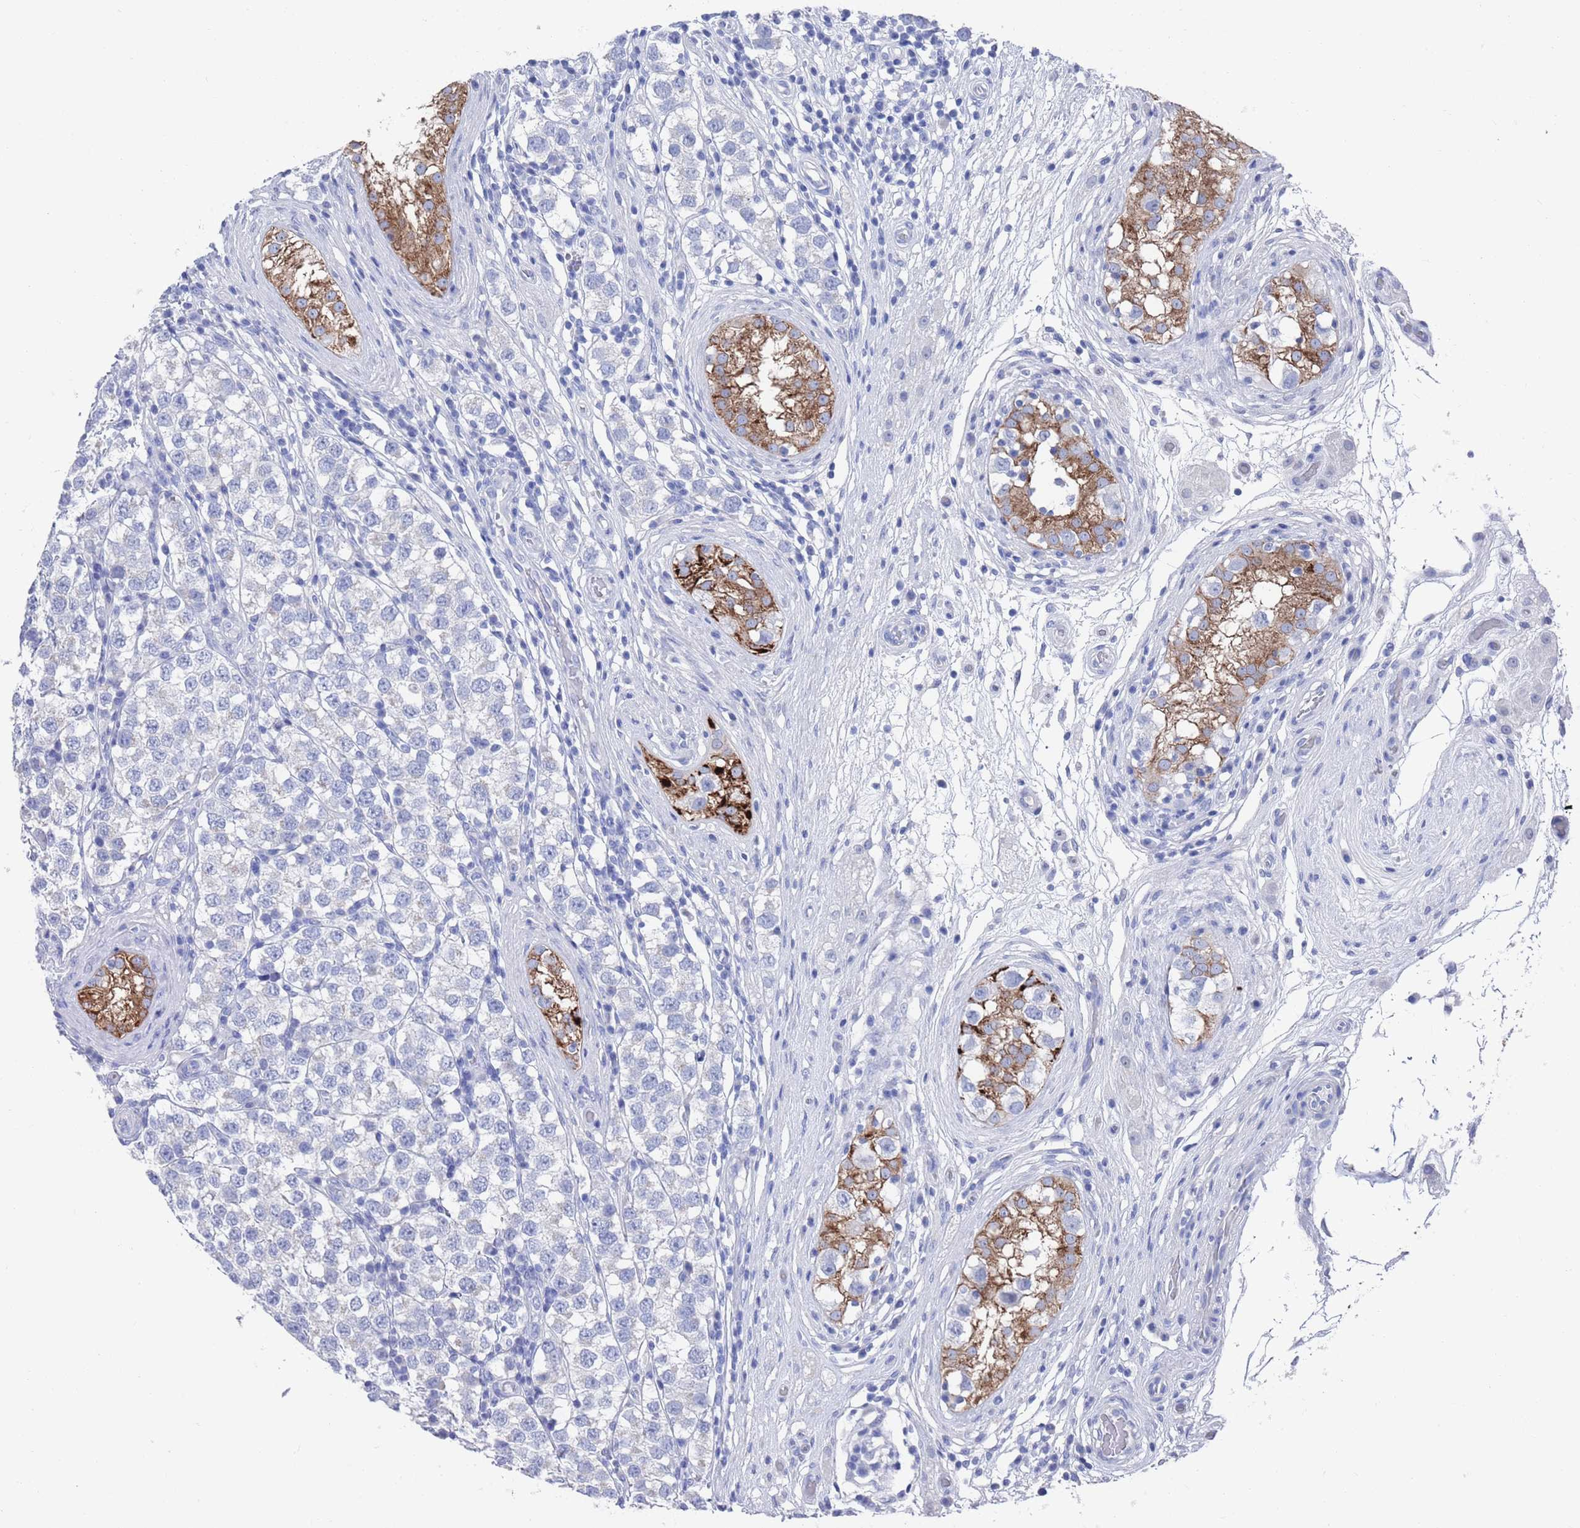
{"staining": {"intensity": "negative", "quantity": "none", "location": "none"}, "tissue": "testis cancer", "cell_type": "Tumor cells", "image_type": "cancer", "snomed": [{"axis": "morphology", "description": "Seminoma, NOS"}, {"axis": "topography", "description": "Testis"}], "caption": "Testis cancer (seminoma) was stained to show a protein in brown. There is no significant expression in tumor cells.", "gene": "MTMR2", "patient": {"sex": "male", "age": 34}}